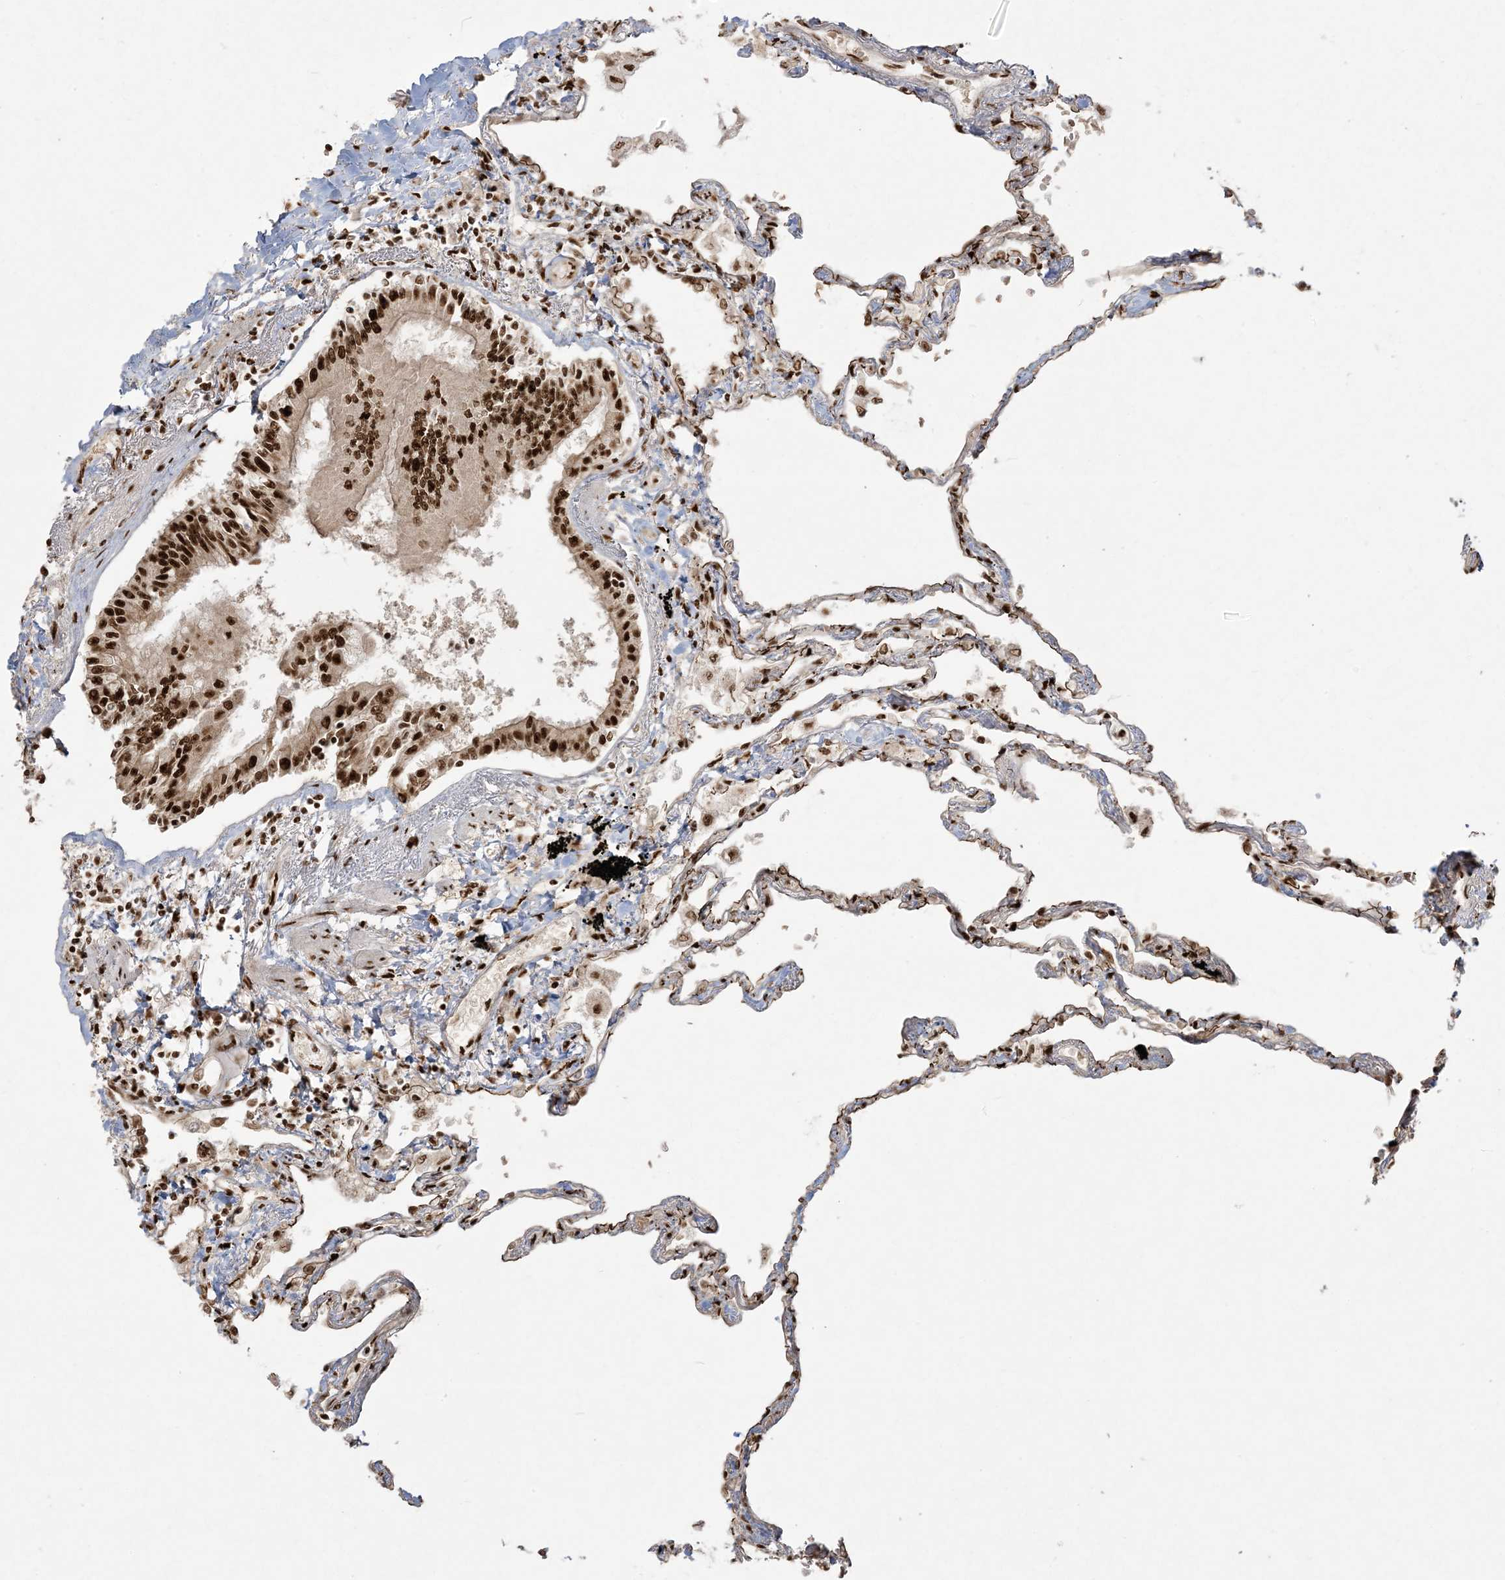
{"staining": {"intensity": "strong", "quantity": "25%-75%", "location": "cytoplasmic/membranous,nuclear"}, "tissue": "lung", "cell_type": "Alveolar cells", "image_type": "normal", "snomed": [{"axis": "morphology", "description": "Normal tissue, NOS"}, {"axis": "topography", "description": "Lung"}], "caption": "Immunohistochemical staining of unremarkable lung exhibits high levels of strong cytoplasmic/membranous,nuclear positivity in about 25%-75% of alveolar cells. (Stains: DAB (3,3'-diaminobenzidine) in brown, nuclei in blue, Microscopy: brightfield microscopy at high magnification).", "gene": "RBM10", "patient": {"sex": "female", "age": 67}}